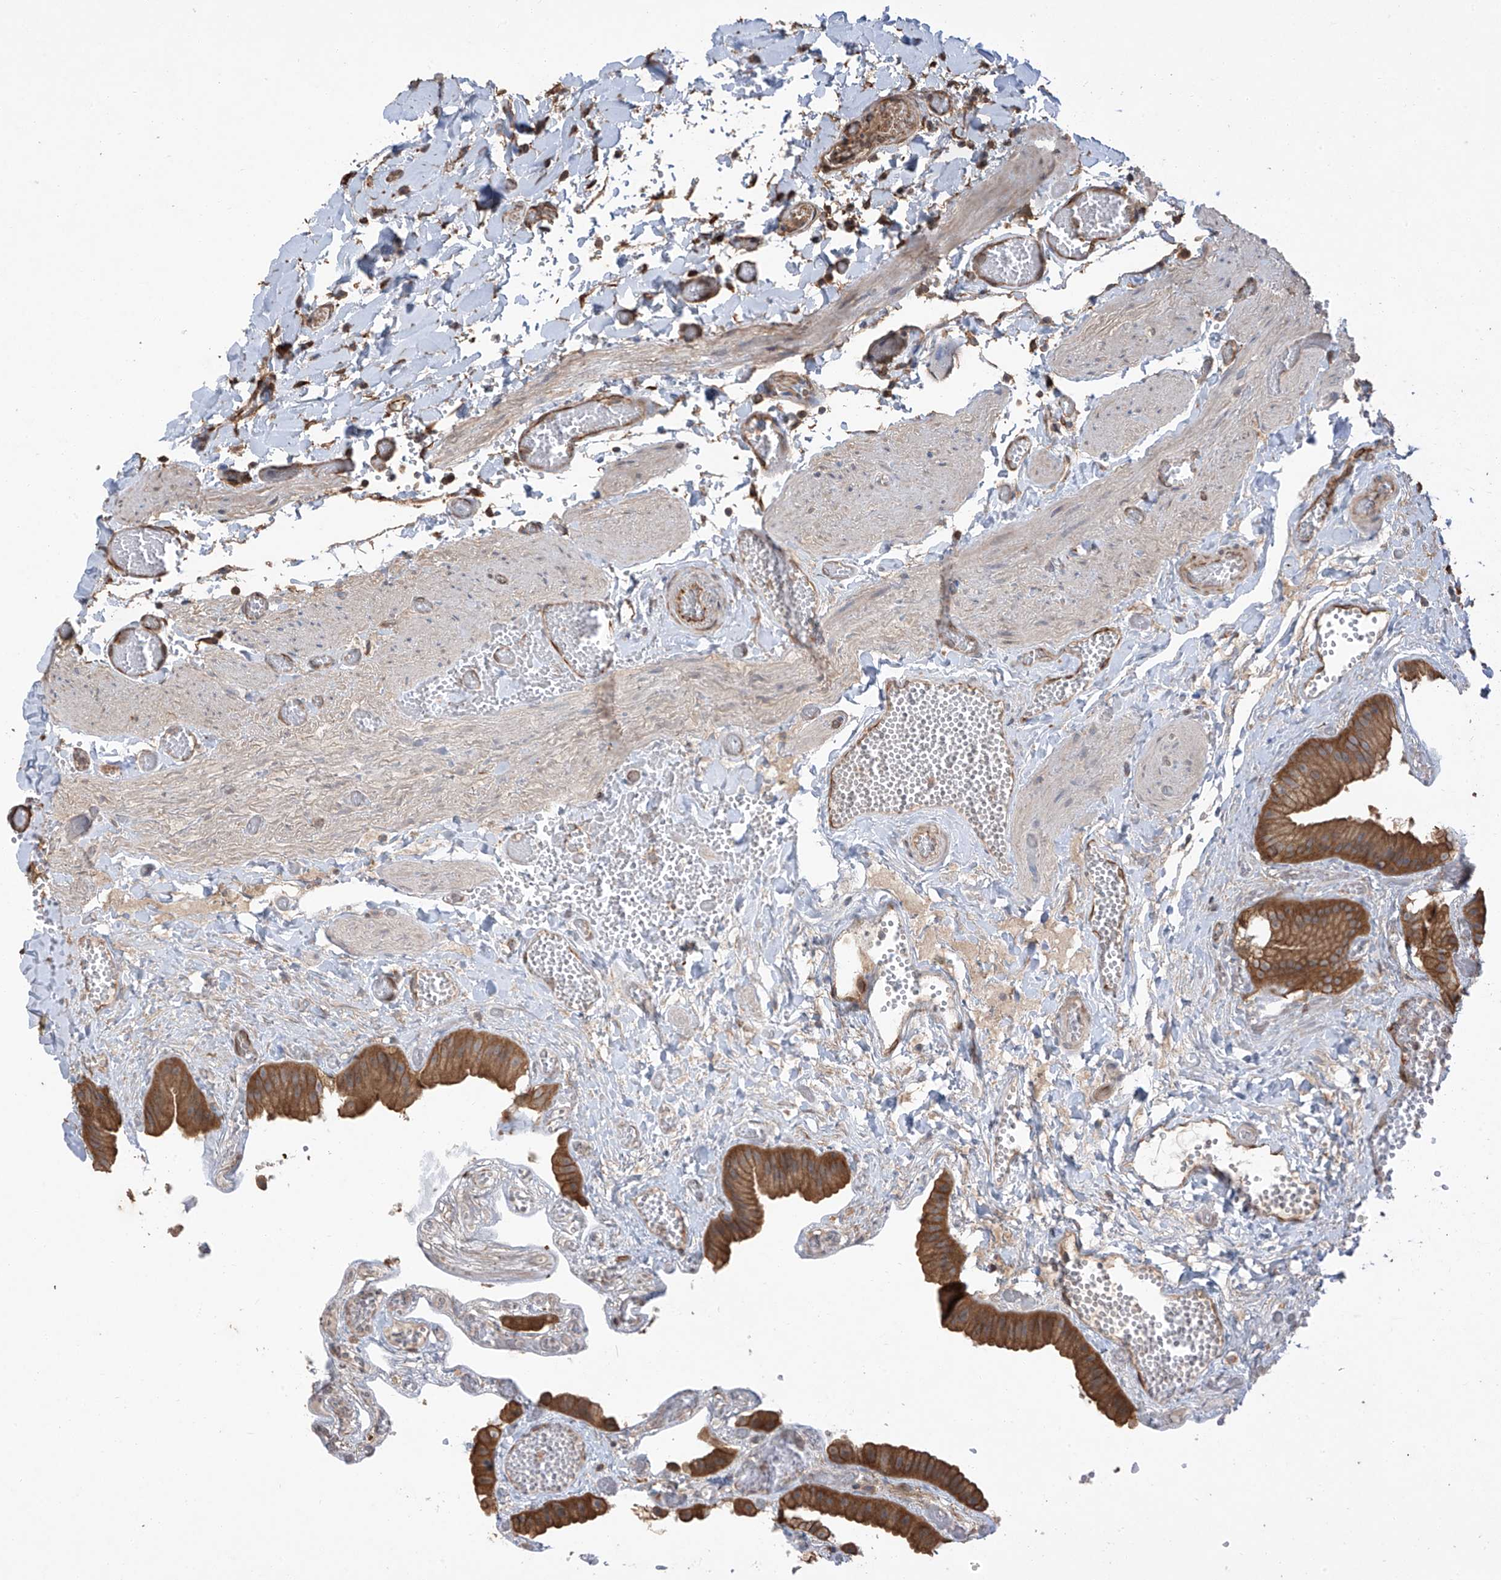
{"staining": {"intensity": "moderate", "quantity": ">75%", "location": "cytoplasmic/membranous"}, "tissue": "gallbladder", "cell_type": "Glandular cells", "image_type": "normal", "snomed": [{"axis": "morphology", "description": "Normal tissue, NOS"}, {"axis": "topography", "description": "Gallbladder"}], "caption": "Glandular cells exhibit moderate cytoplasmic/membranous positivity in about >75% of cells in normal gallbladder.", "gene": "AGBL5", "patient": {"sex": "female", "age": 64}}